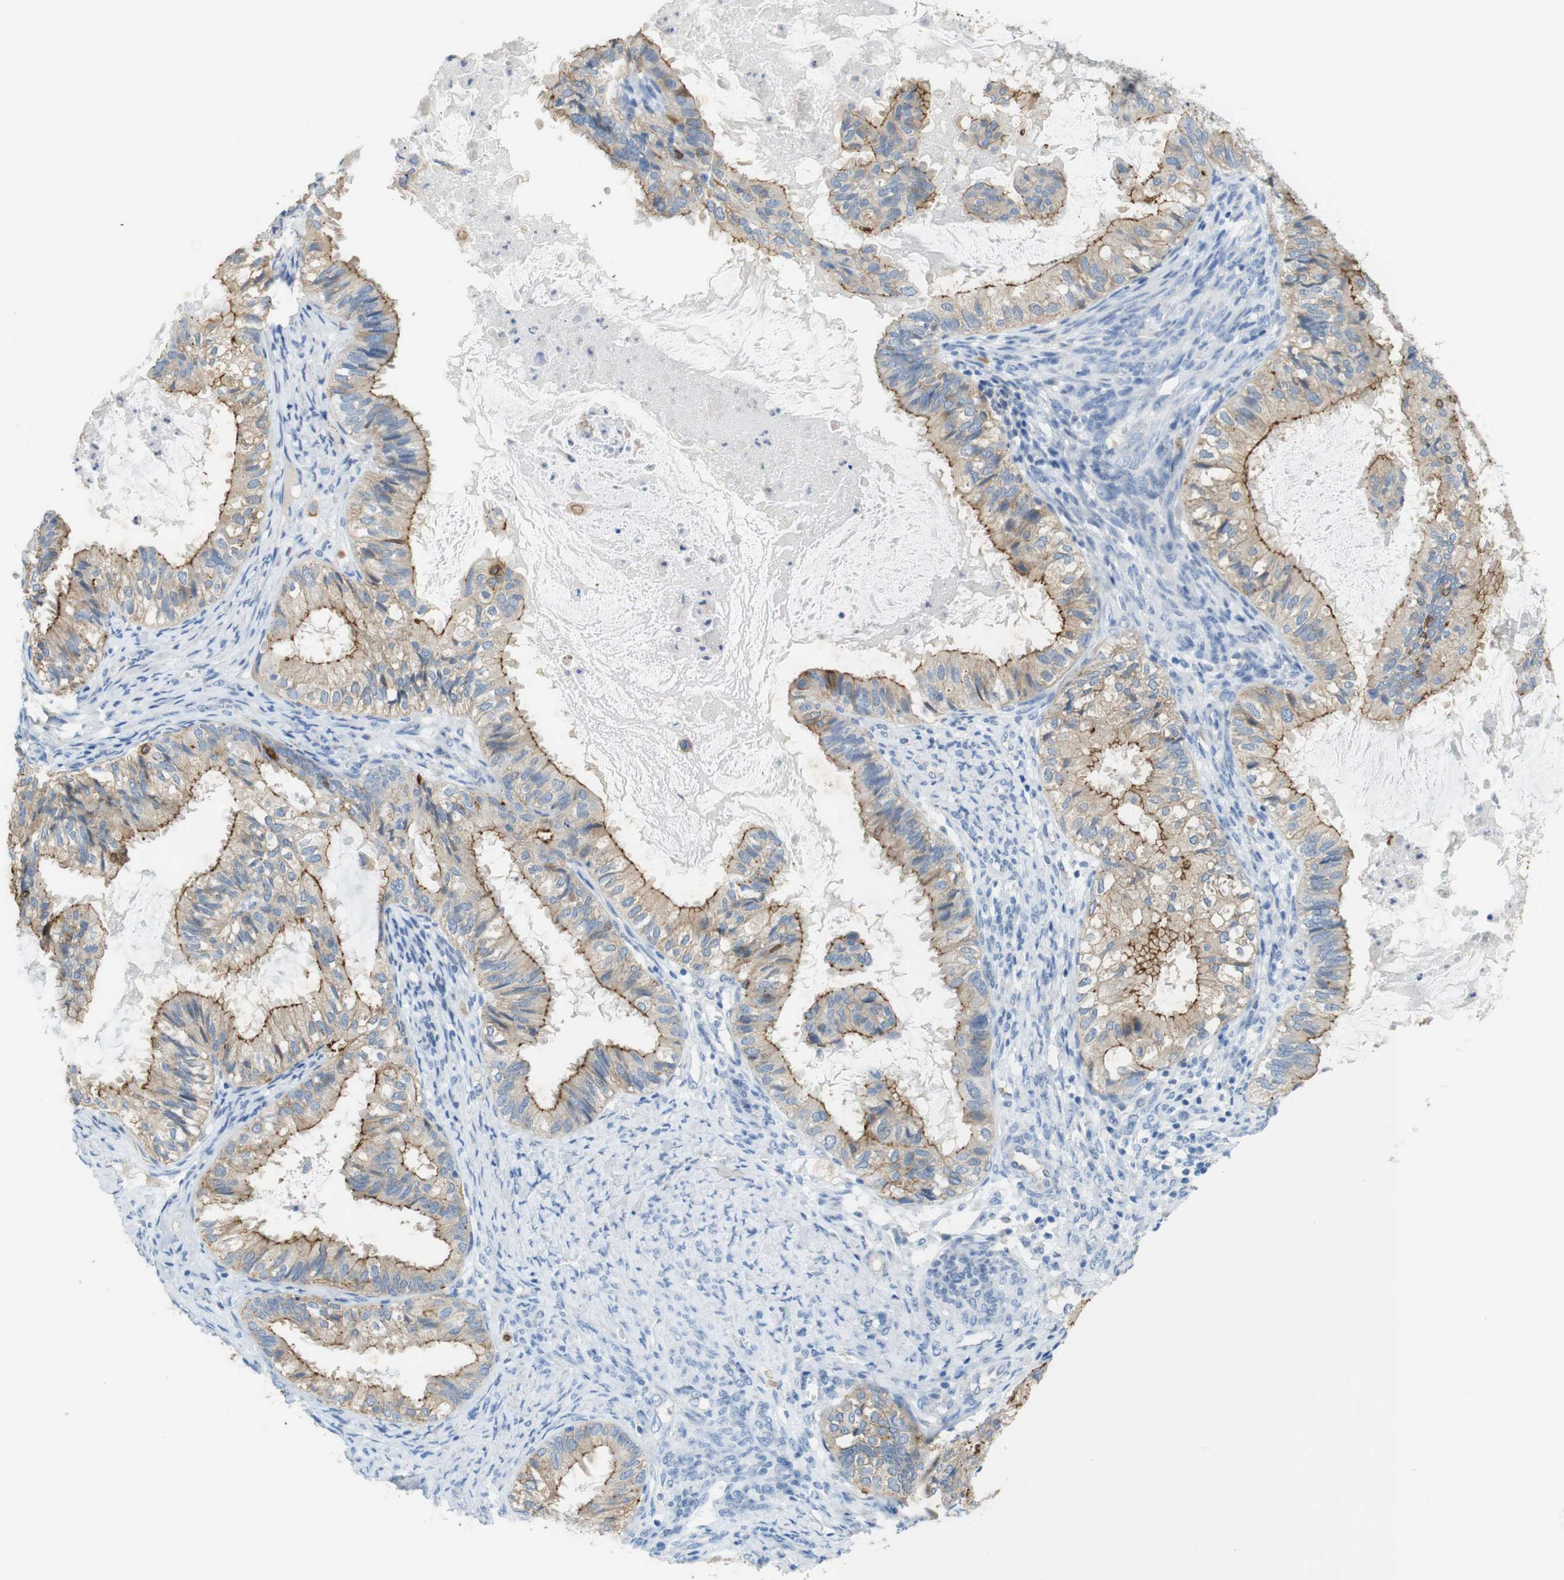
{"staining": {"intensity": "moderate", "quantity": "25%-75%", "location": "cytoplasmic/membranous"}, "tissue": "cervical cancer", "cell_type": "Tumor cells", "image_type": "cancer", "snomed": [{"axis": "morphology", "description": "Normal tissue, NOS"}, {"axis": "morphology", "description": "Adenocarcinoma, NOS"}, {"axis": "topography", "description": "Cervix"}, {"axis": "topography", "description": "Endometrium"}], "caption": "Protein expression by immunohistochemistry (IHC) displays moderate cytoplasmic/membranous staining in about 25%-75% of tumor cells in adenocarcinoma (cervical).", "gene": "TJP3", "patient": {"sex": "female", "age": 86}}